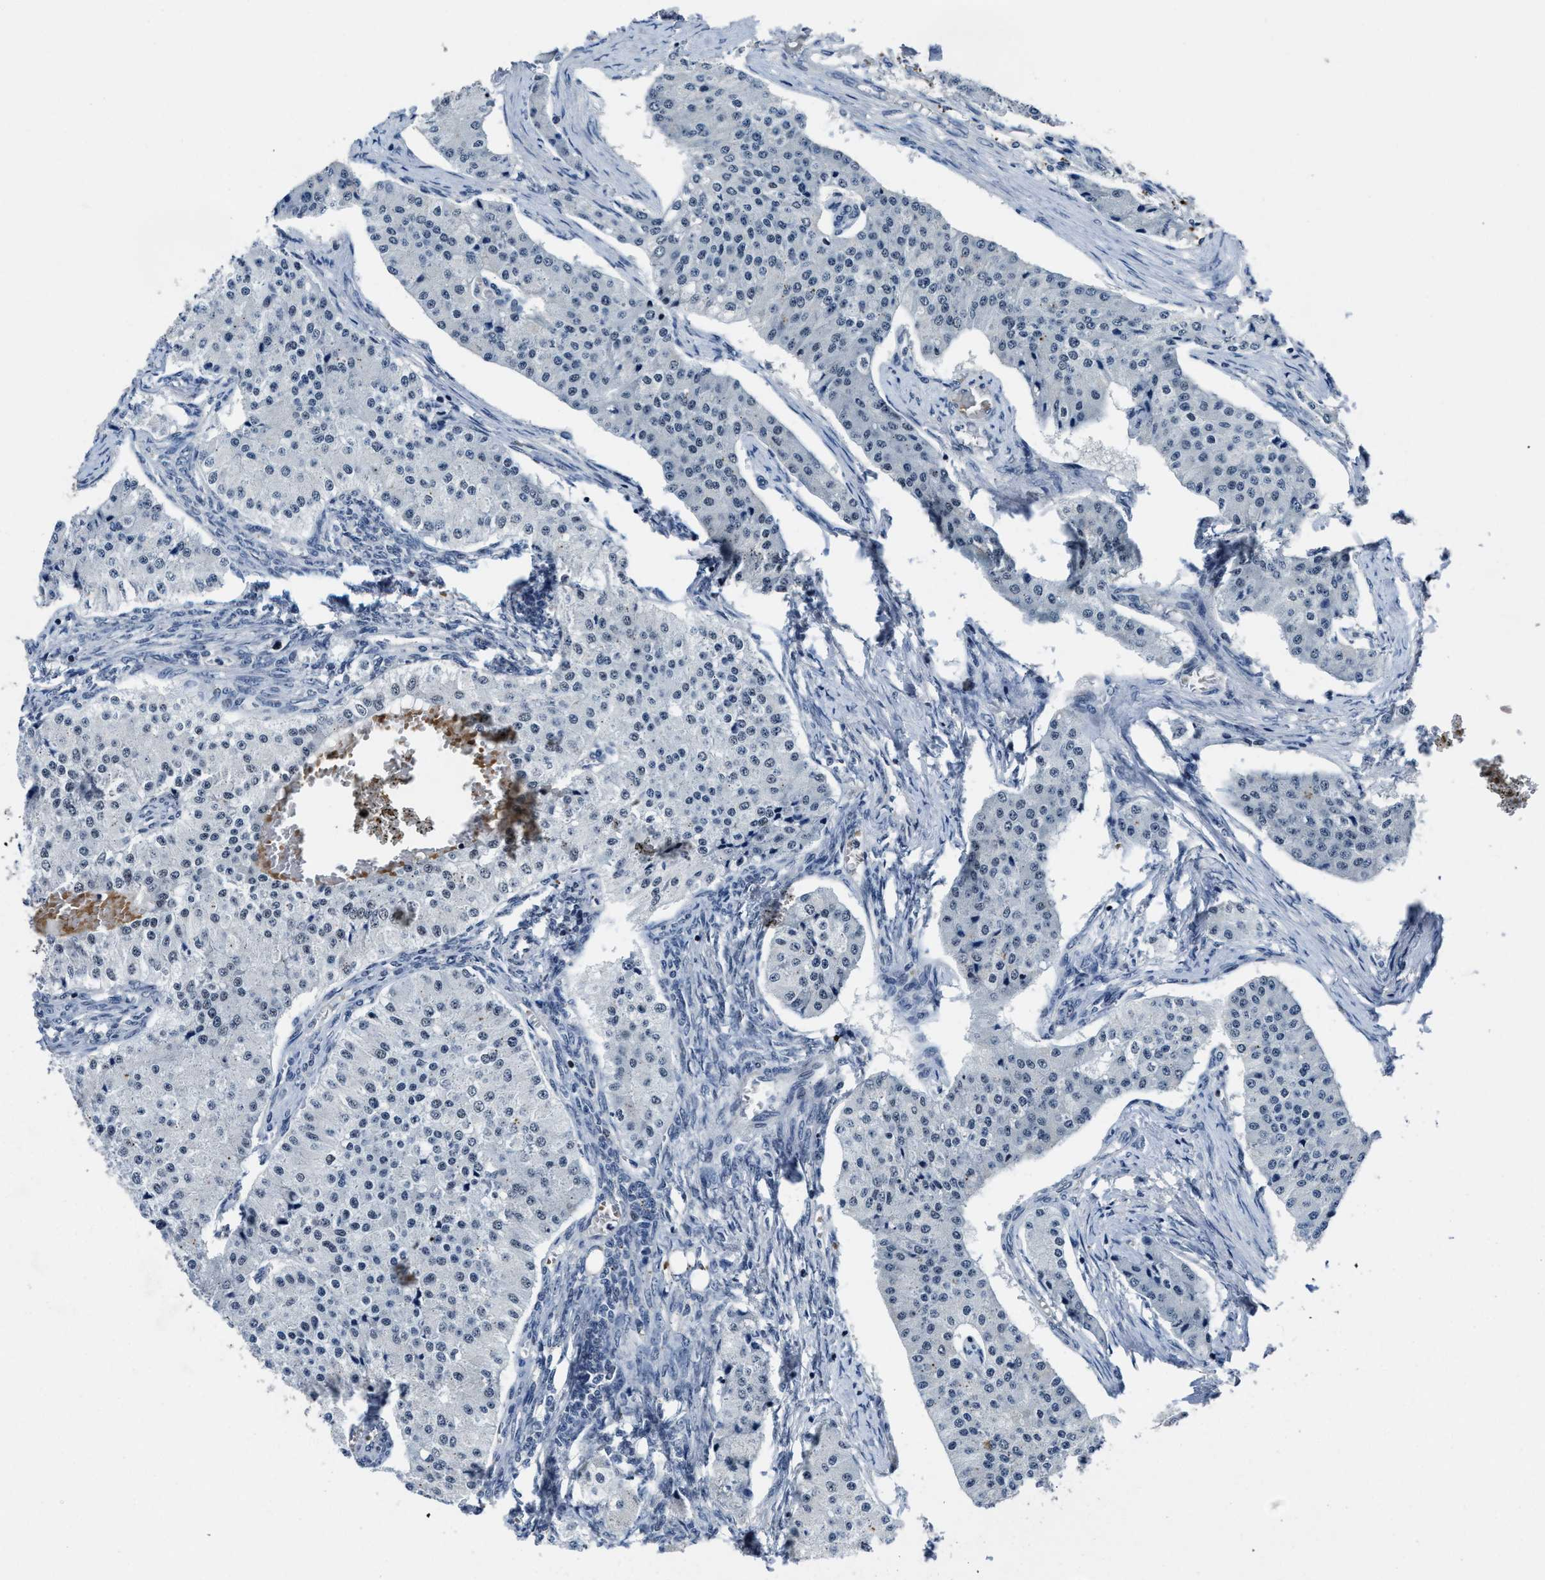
{"staining": {"intensity": "negative", "quantity": "none", "location": "none"}, "tissue": "carcinoid", "cell_type": "Tumor cells", "image_type": "cancer", "snomed": [{"axis": "morphology", "description": "Carcinoid, malignant, NOS"}, {"axis": "topography", "description": "Colon"}], "caption": "Immunohistochemical staining of human carcinoid (malignant) demonstrates no significant positivity in tumor cells.", "gene": "ZNF233", "patient": {"sex": "female", "age": 52}}